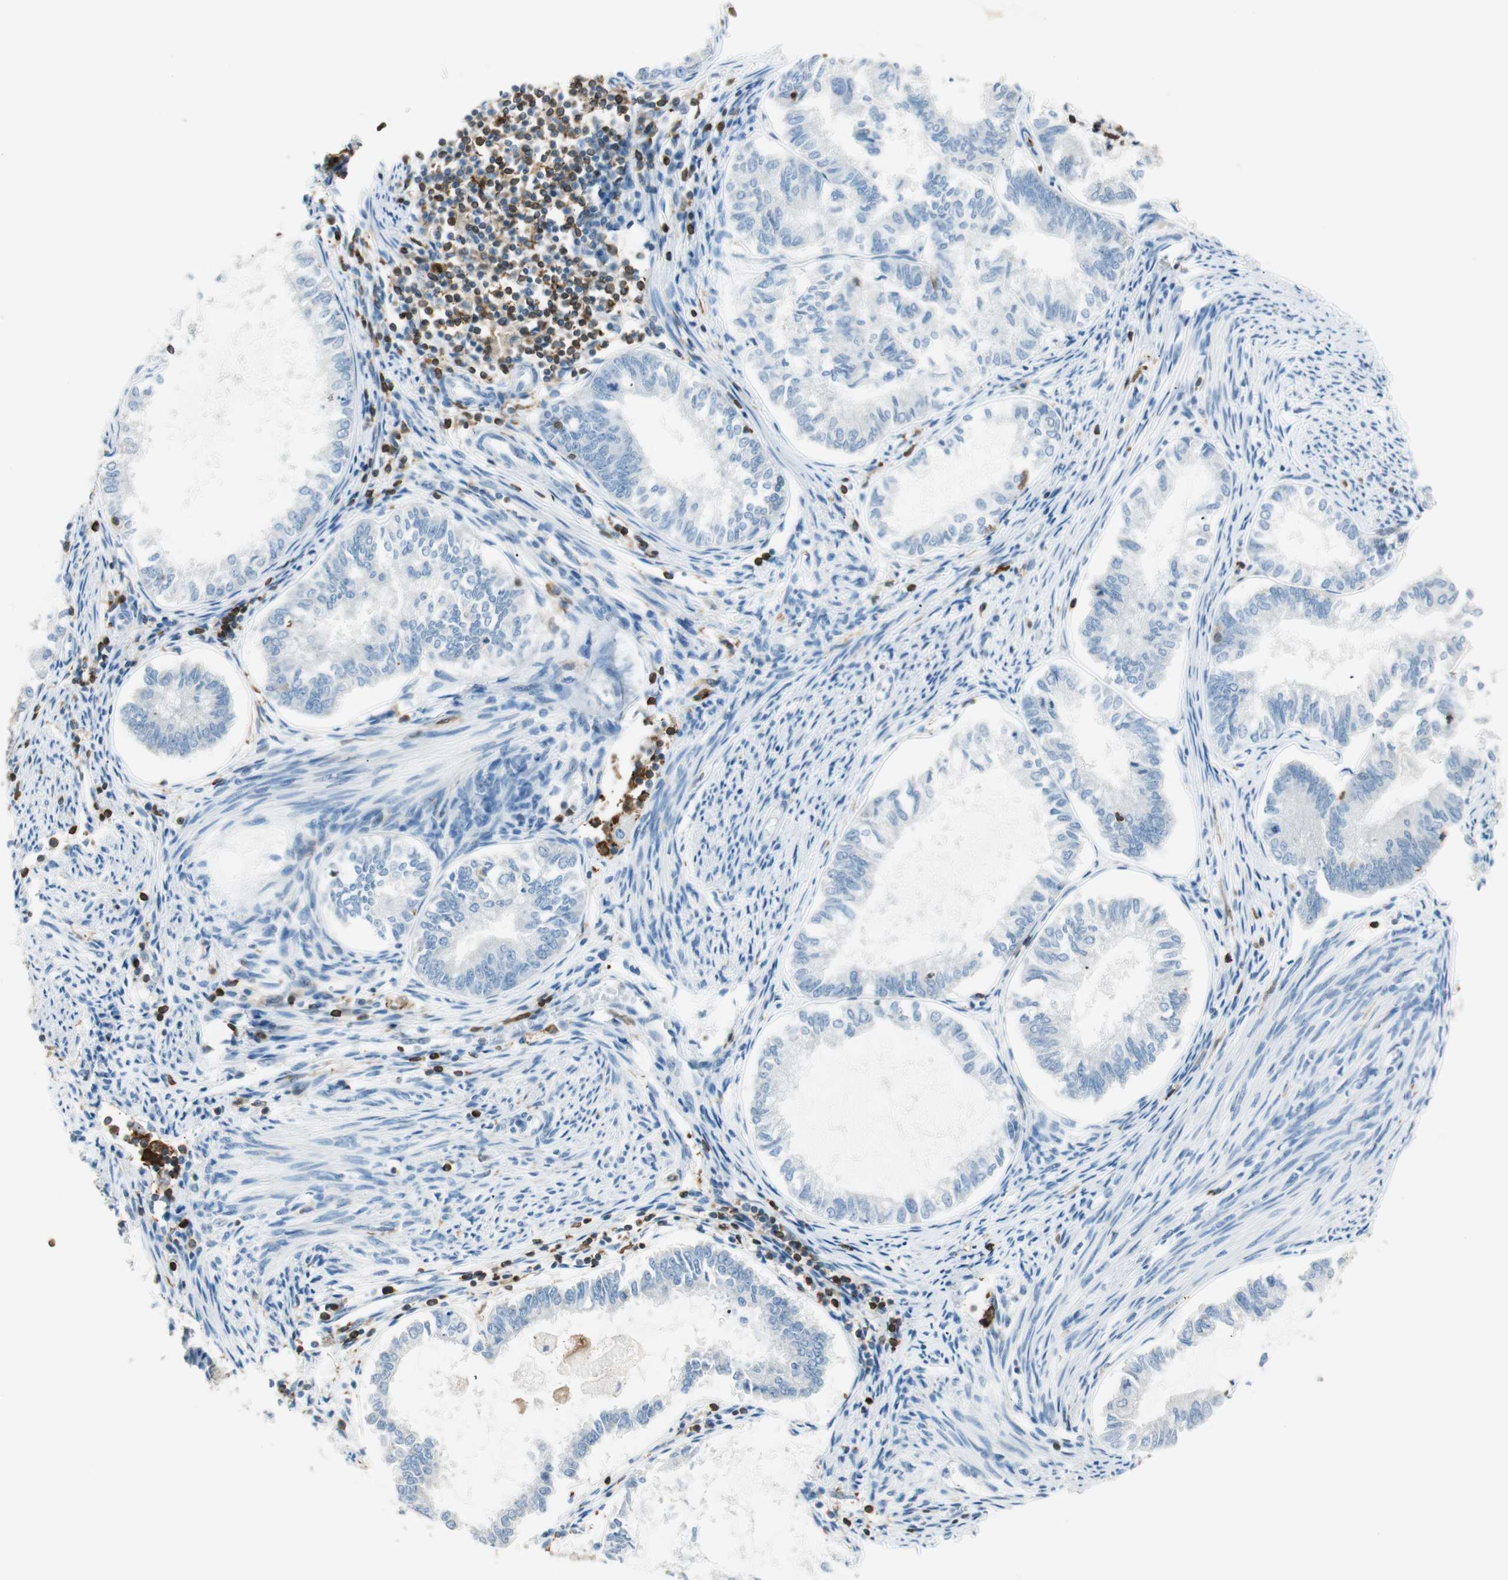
{"staining": {"intensity": "negative", "quantity": "none", "location": "none"}, "tissue": "endometrial cancer", "cell_type": "Tumor cells", "image_type": "cancer", "snomed": [{"axis": "morphology", "description": "Adenocarcinoma, NOS"}, {"axis": "topography", "description": "Endometrium"}], "caption": "The immunohistochemistry histopathology image has no significant expression in tumor cells of endometrial adenocarcinoma tissue.", "gene": "HPGD", "patient": {"sex": "female", "age": 86}}